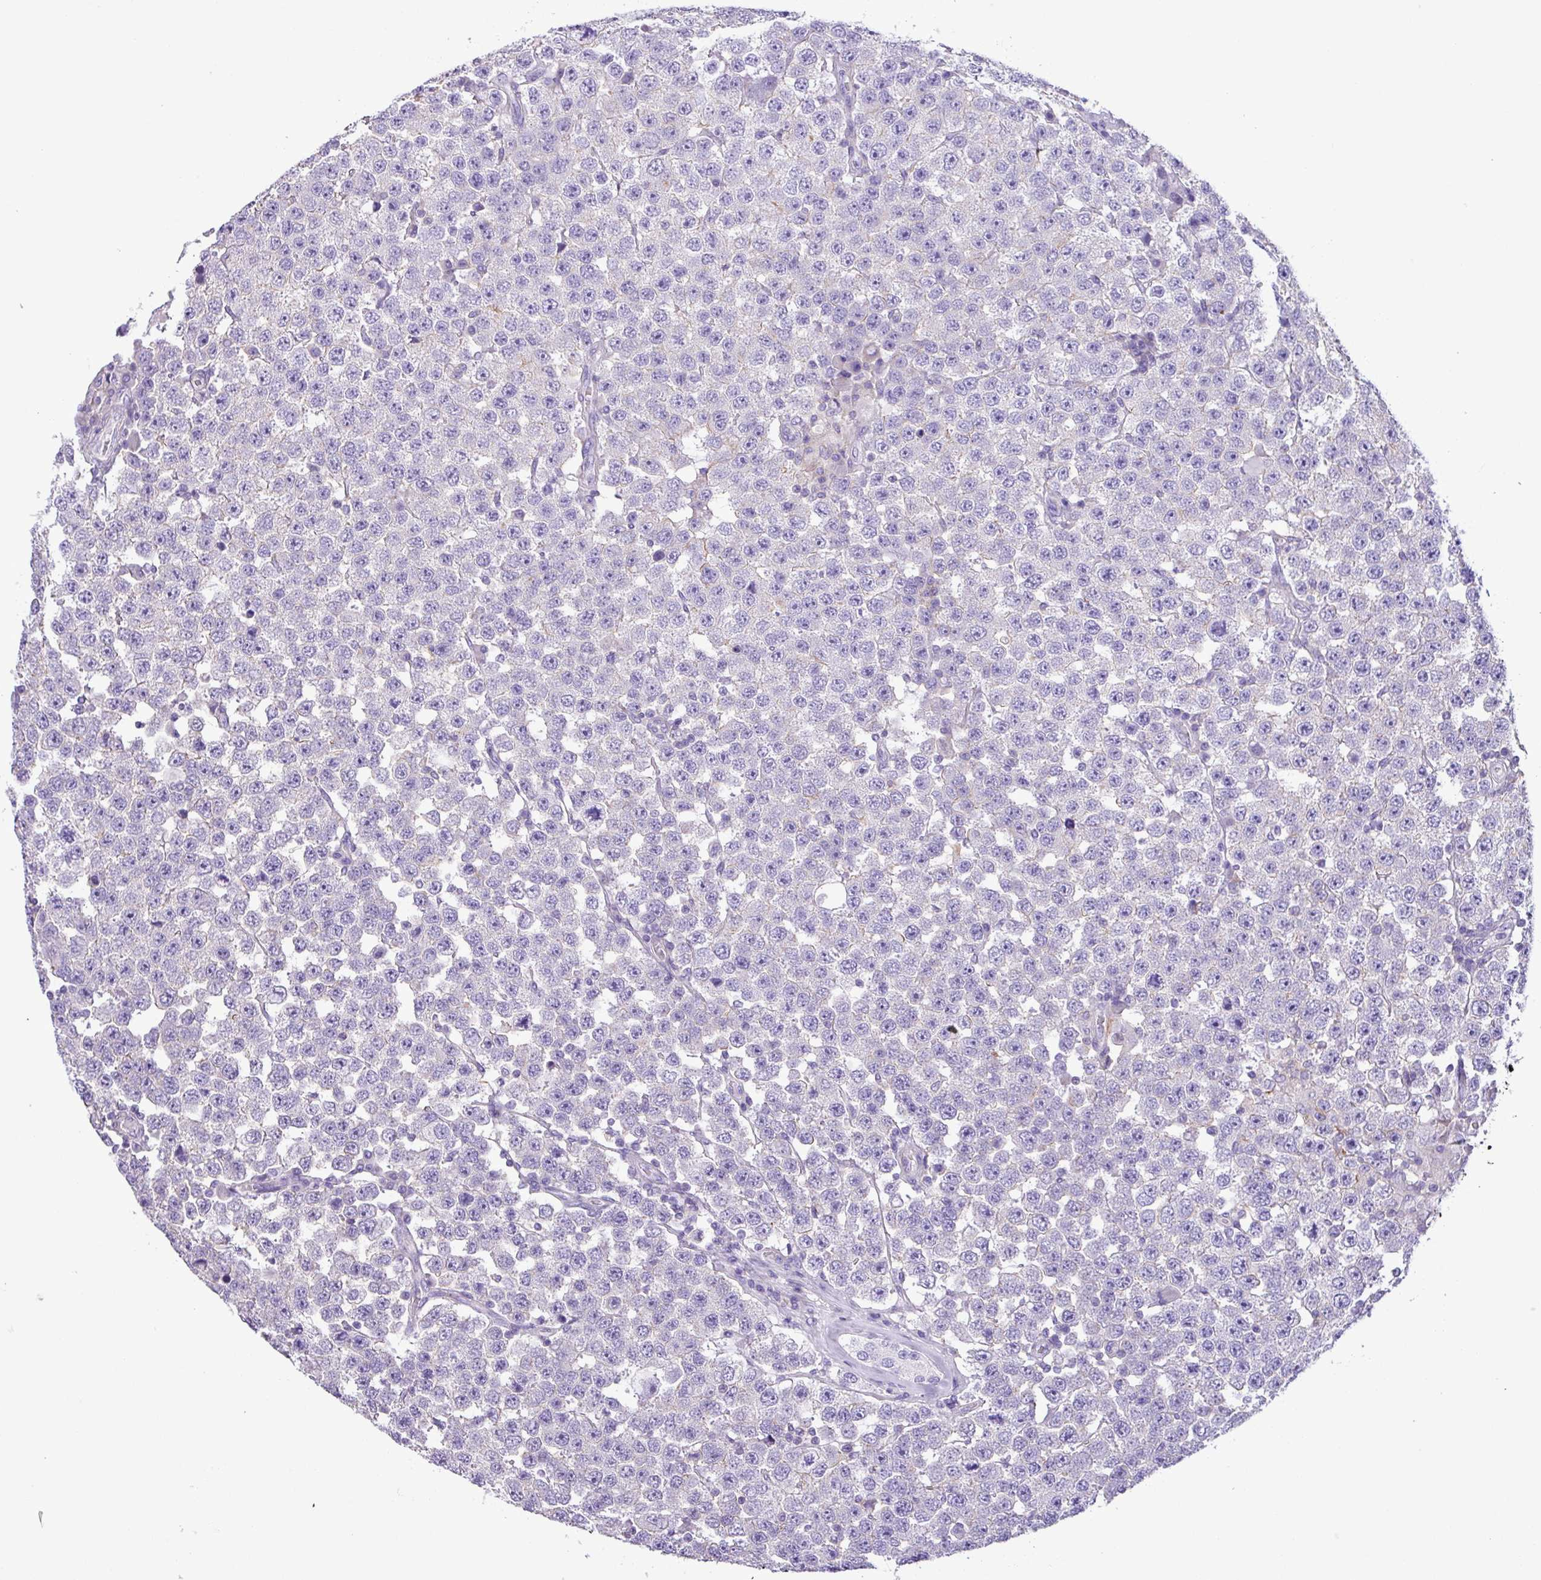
{"staining": {"intensity": "negative", "quantity": "none", "location": "none"}, "tissue": "testis cancer", "cell_type": "Tumor cells", "image_type": "cancer", "snomed": [{"axis": "morphology", "description": "Seminoma, NOS"}, {"axis": "topography", "description": "Testis"}], "caption": "IHC histopathology image of testis seminoma stained for a protein (brown), which displays no expression in tumor cells. The staining was performed using DAB to visualize the protein expression in brown, while the nuclei were stained in blue with hematoxylin (Magnification: 20x).", "gene": "ZNF334", "patient": {"sex": "male", "age": 28}}